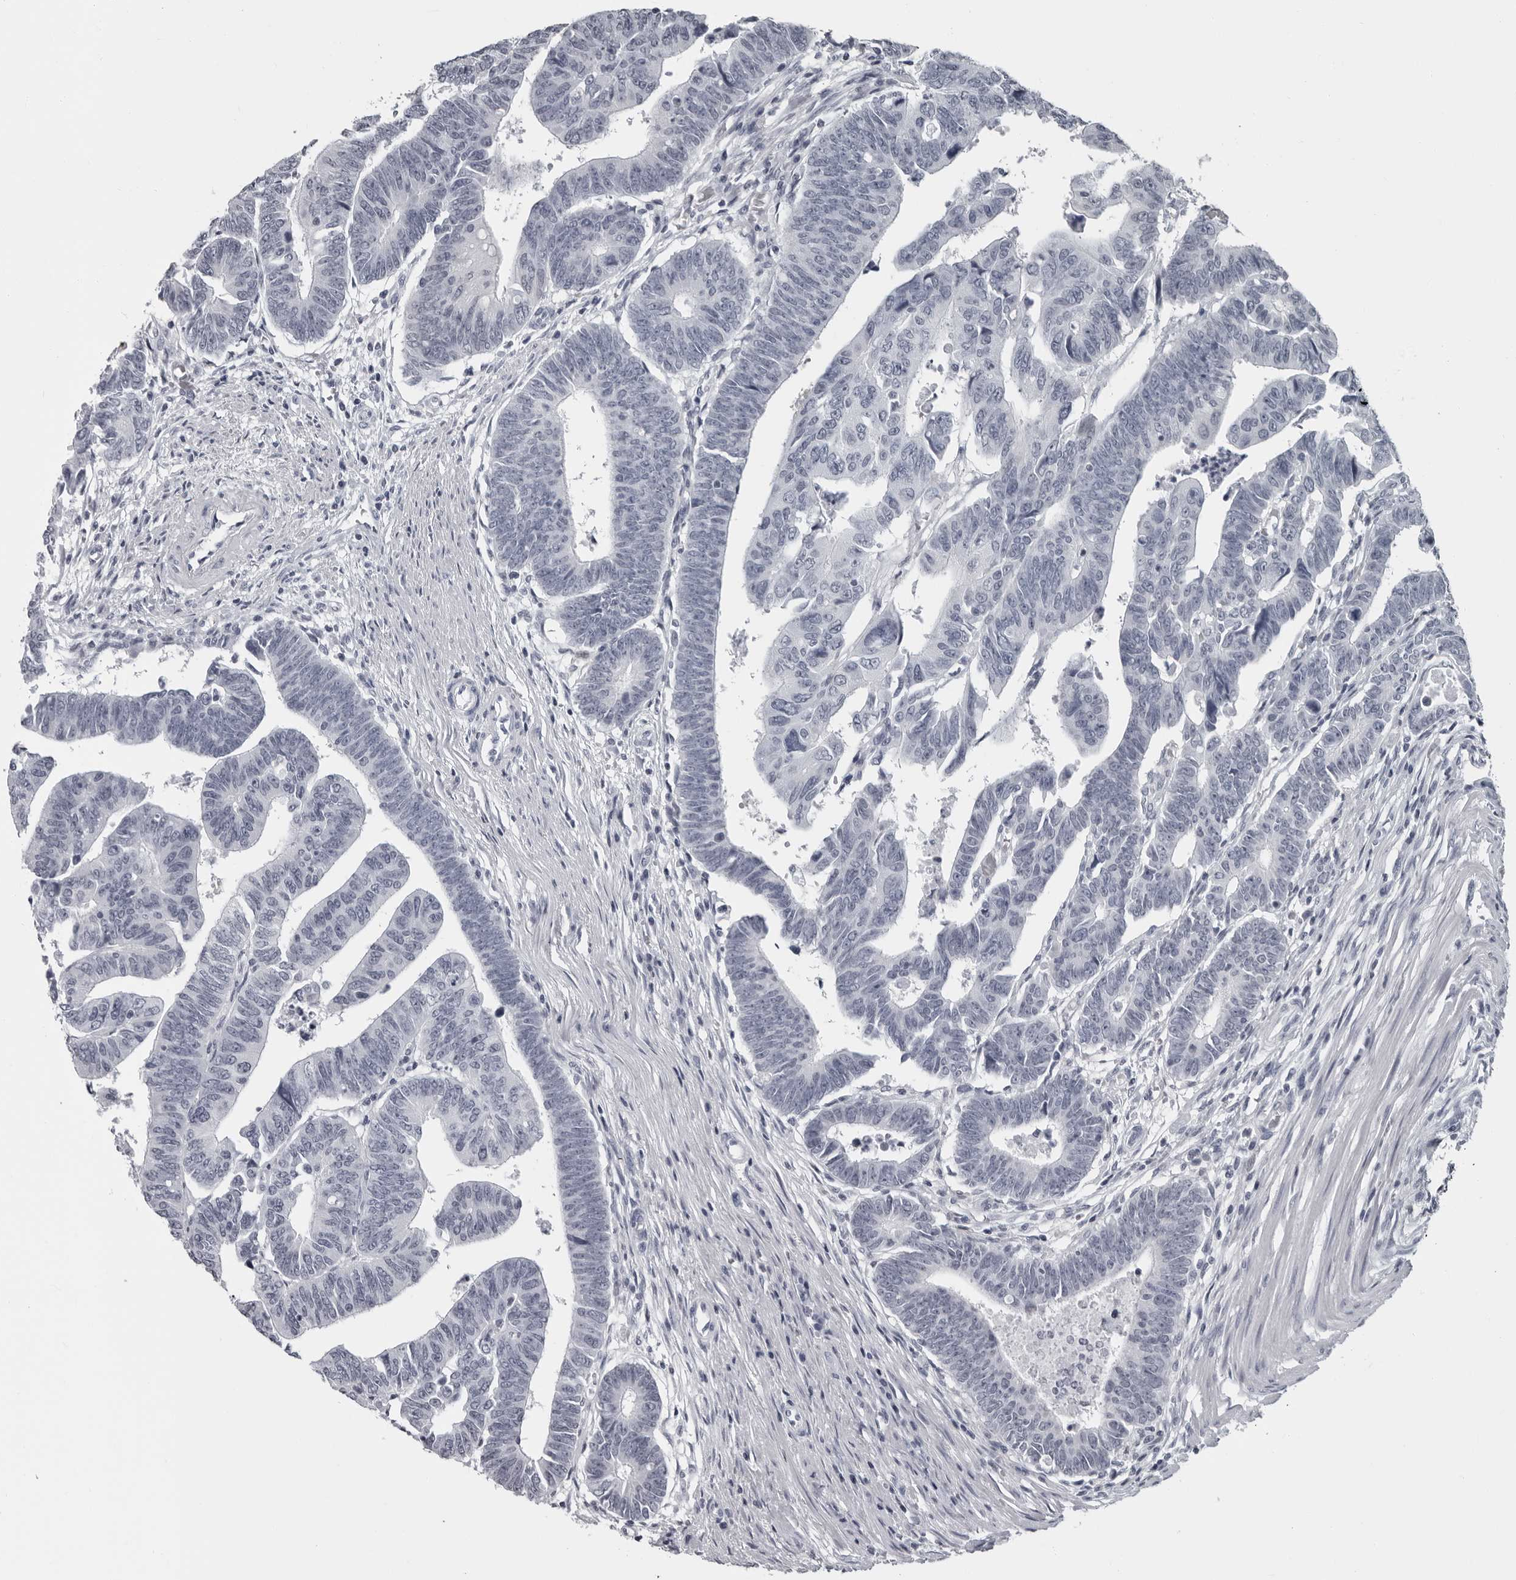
{"staining": {"intensity": "negative", "quantity": "none", "location": "none"}, "tissue": "colorectal cancer", "cell_type": "Tumor cells", "image_type": "cancer", "snomed": [{"axis": "morphology", "description": "Adenocarcinoma, NOS"}, {"axis": "topography", "description": "Rectum"}], "caption": "The immunohistochemistry (IHC) histopathology image has no significant expression in tumor cells of colorectal cancer (adenocarcinoma) tissue.", "gene": "LZIC", "patient": {"sex": "female", "age": 65}}